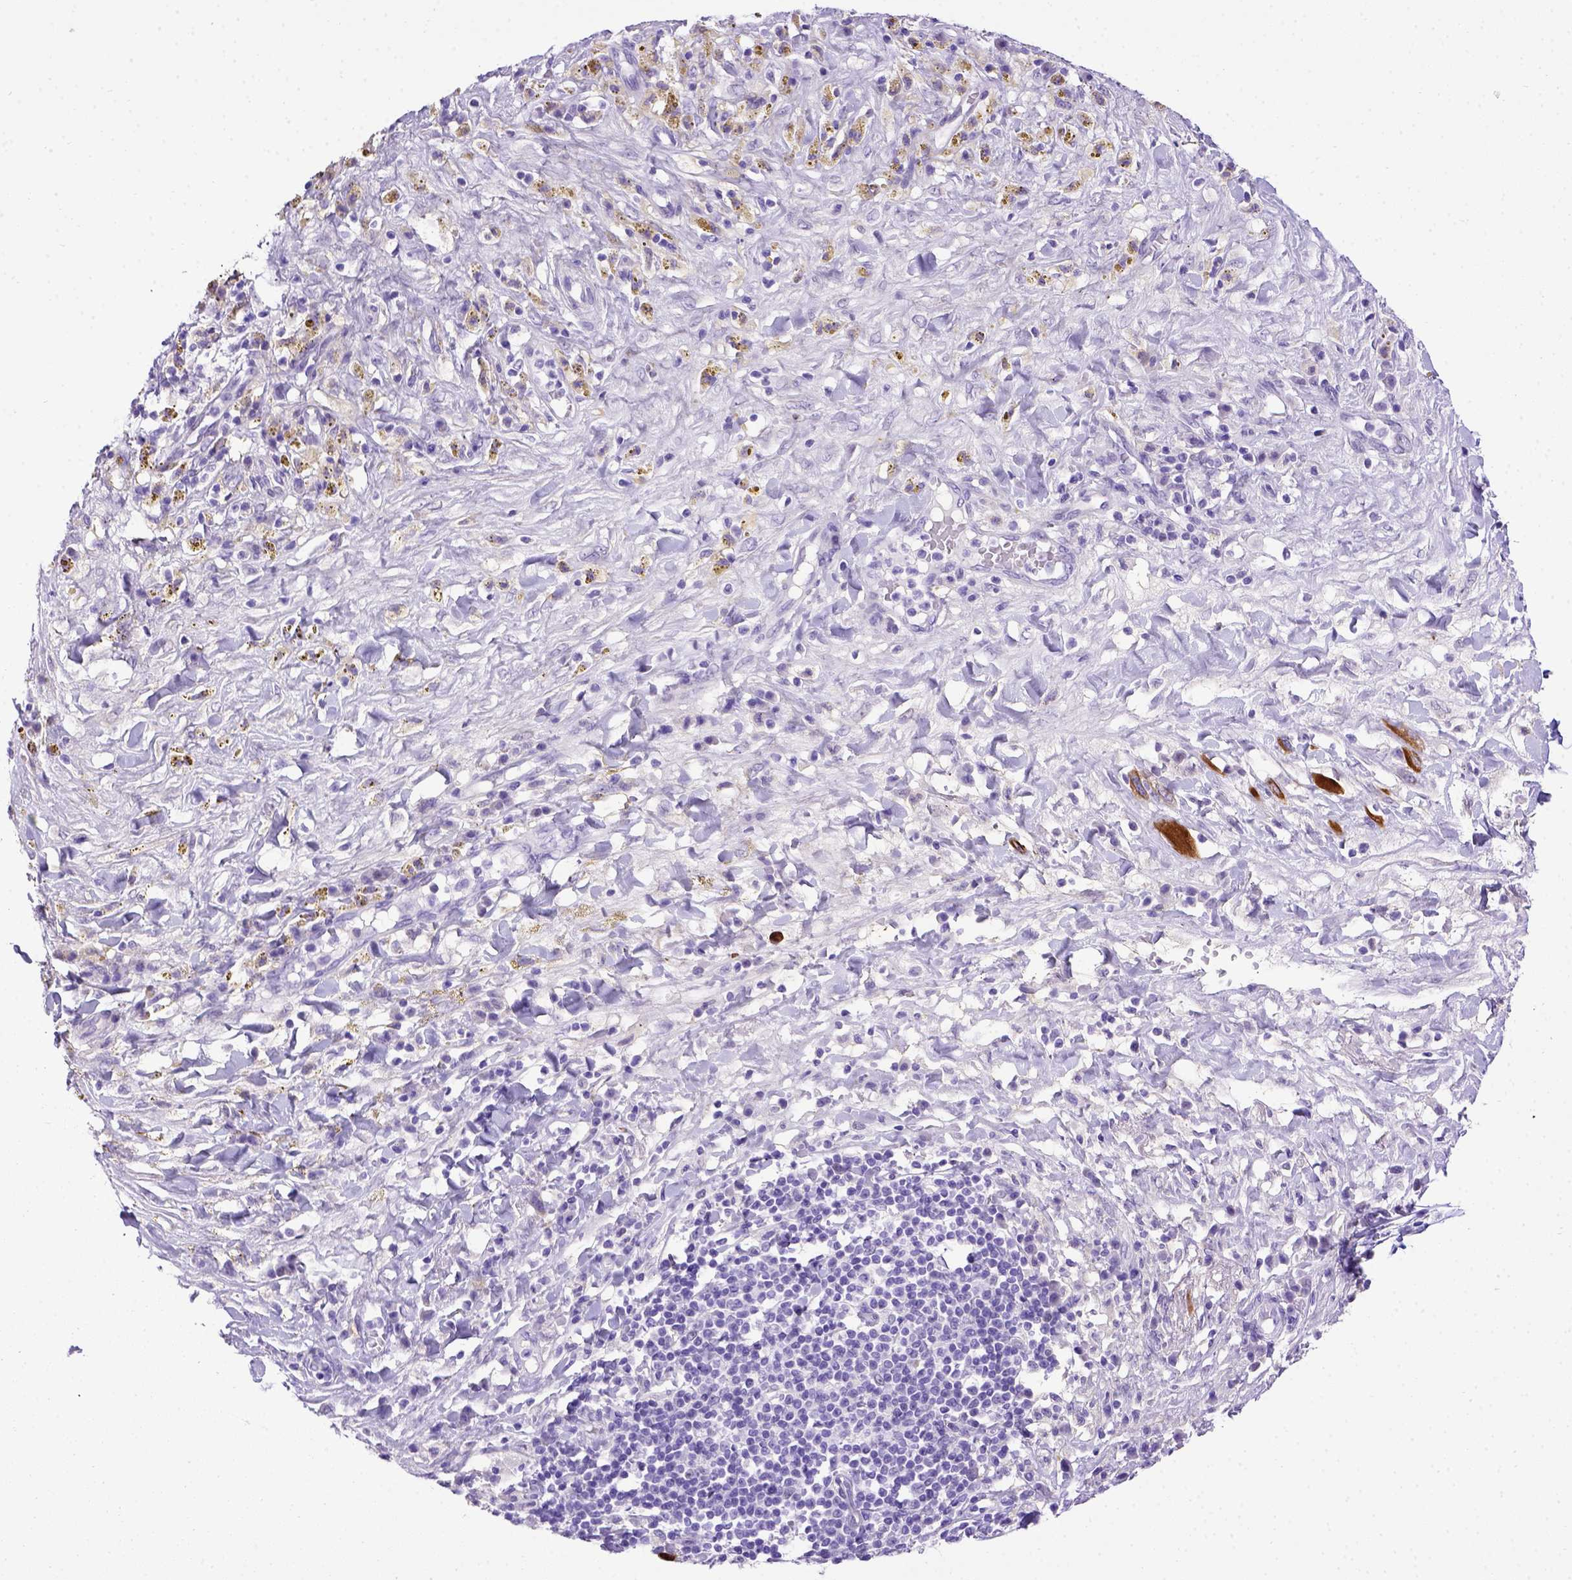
{"staining": {"intensity": "negative", "quantity": "none", "location": "none"}, "tissue": "melanoma", "cell_type": "Tumor cells", "image_type": "cancer", "snomed": [{"axis": "morphology", "description": "Malignant melanoma, NOS"}, {"axis": "topography", "description": "Skin"}], "caption": "Tumor cells are negative for protein expression in human malignant melanoma. Nuclei are stained in blue.", "gene": "ADAM12", "patient": {"sex": "female", "age": 91}}